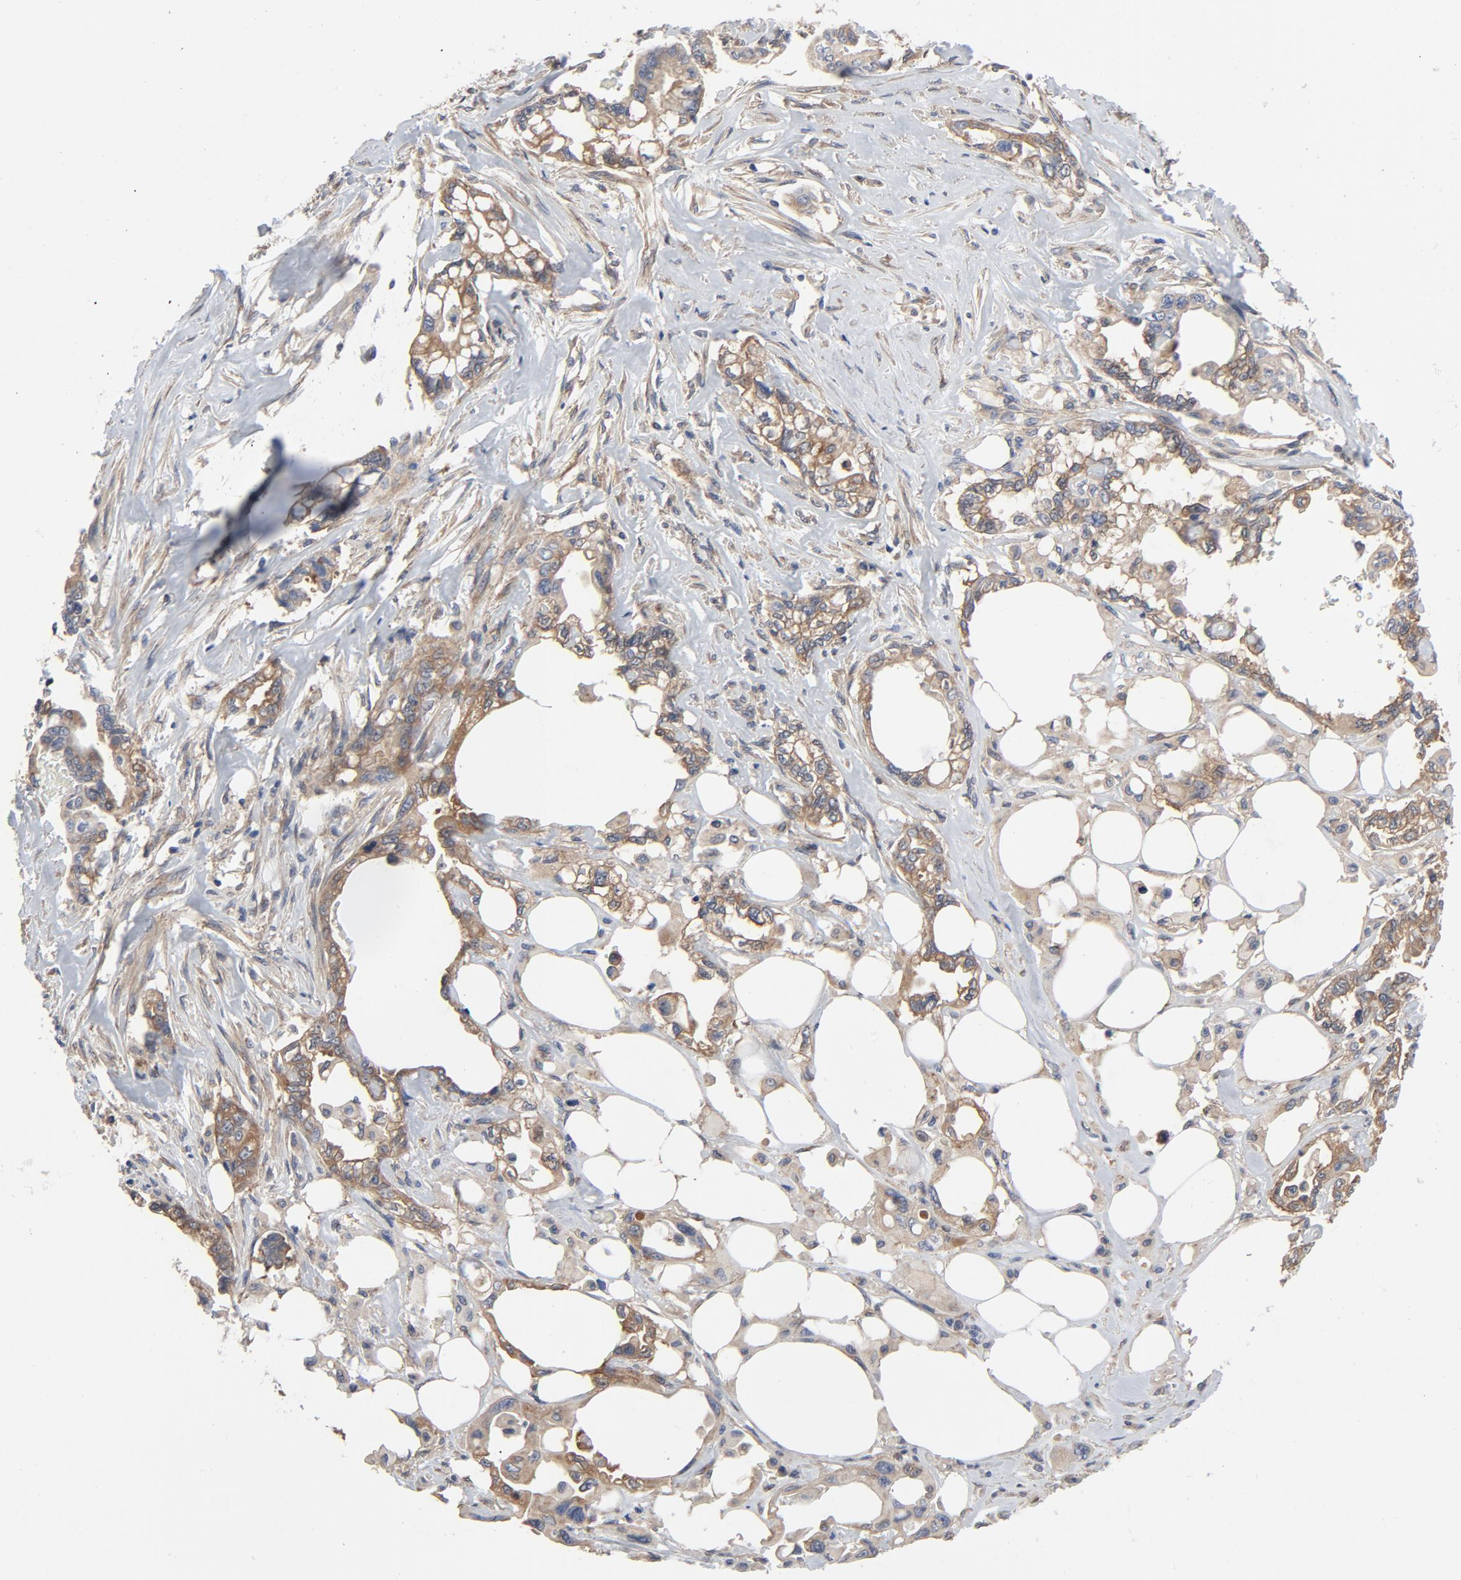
{"staining": {"intensity": "moderate", "quantity": ">75%", "location": "cytoplasmic/membranous"}, "tissue": "pancreatic cancer", "cell_type": "Tumor cells", "image_type": "cancer", "snomed": [{"axis": "morphology", "description": "Normal tissue, NOS"}, {"axis": "topography", "description": "Pancreas"}], "caption": "High-magnification brightfield microscopy of pancreatic cancer stained with DAB (brown) and counterstained with hematoxylin (blue). tumor cells exhibit moderate cytoplasmic/membranous expression is seen in about>75% of cells. The staining was performed using DAB to visualize the protein expression in brown, while the nuclei were stained in blue with hematoxylin (Magnification: 20x).", "gene": "DYNLT3", "patient": {"sex": "male", "age": 42}}